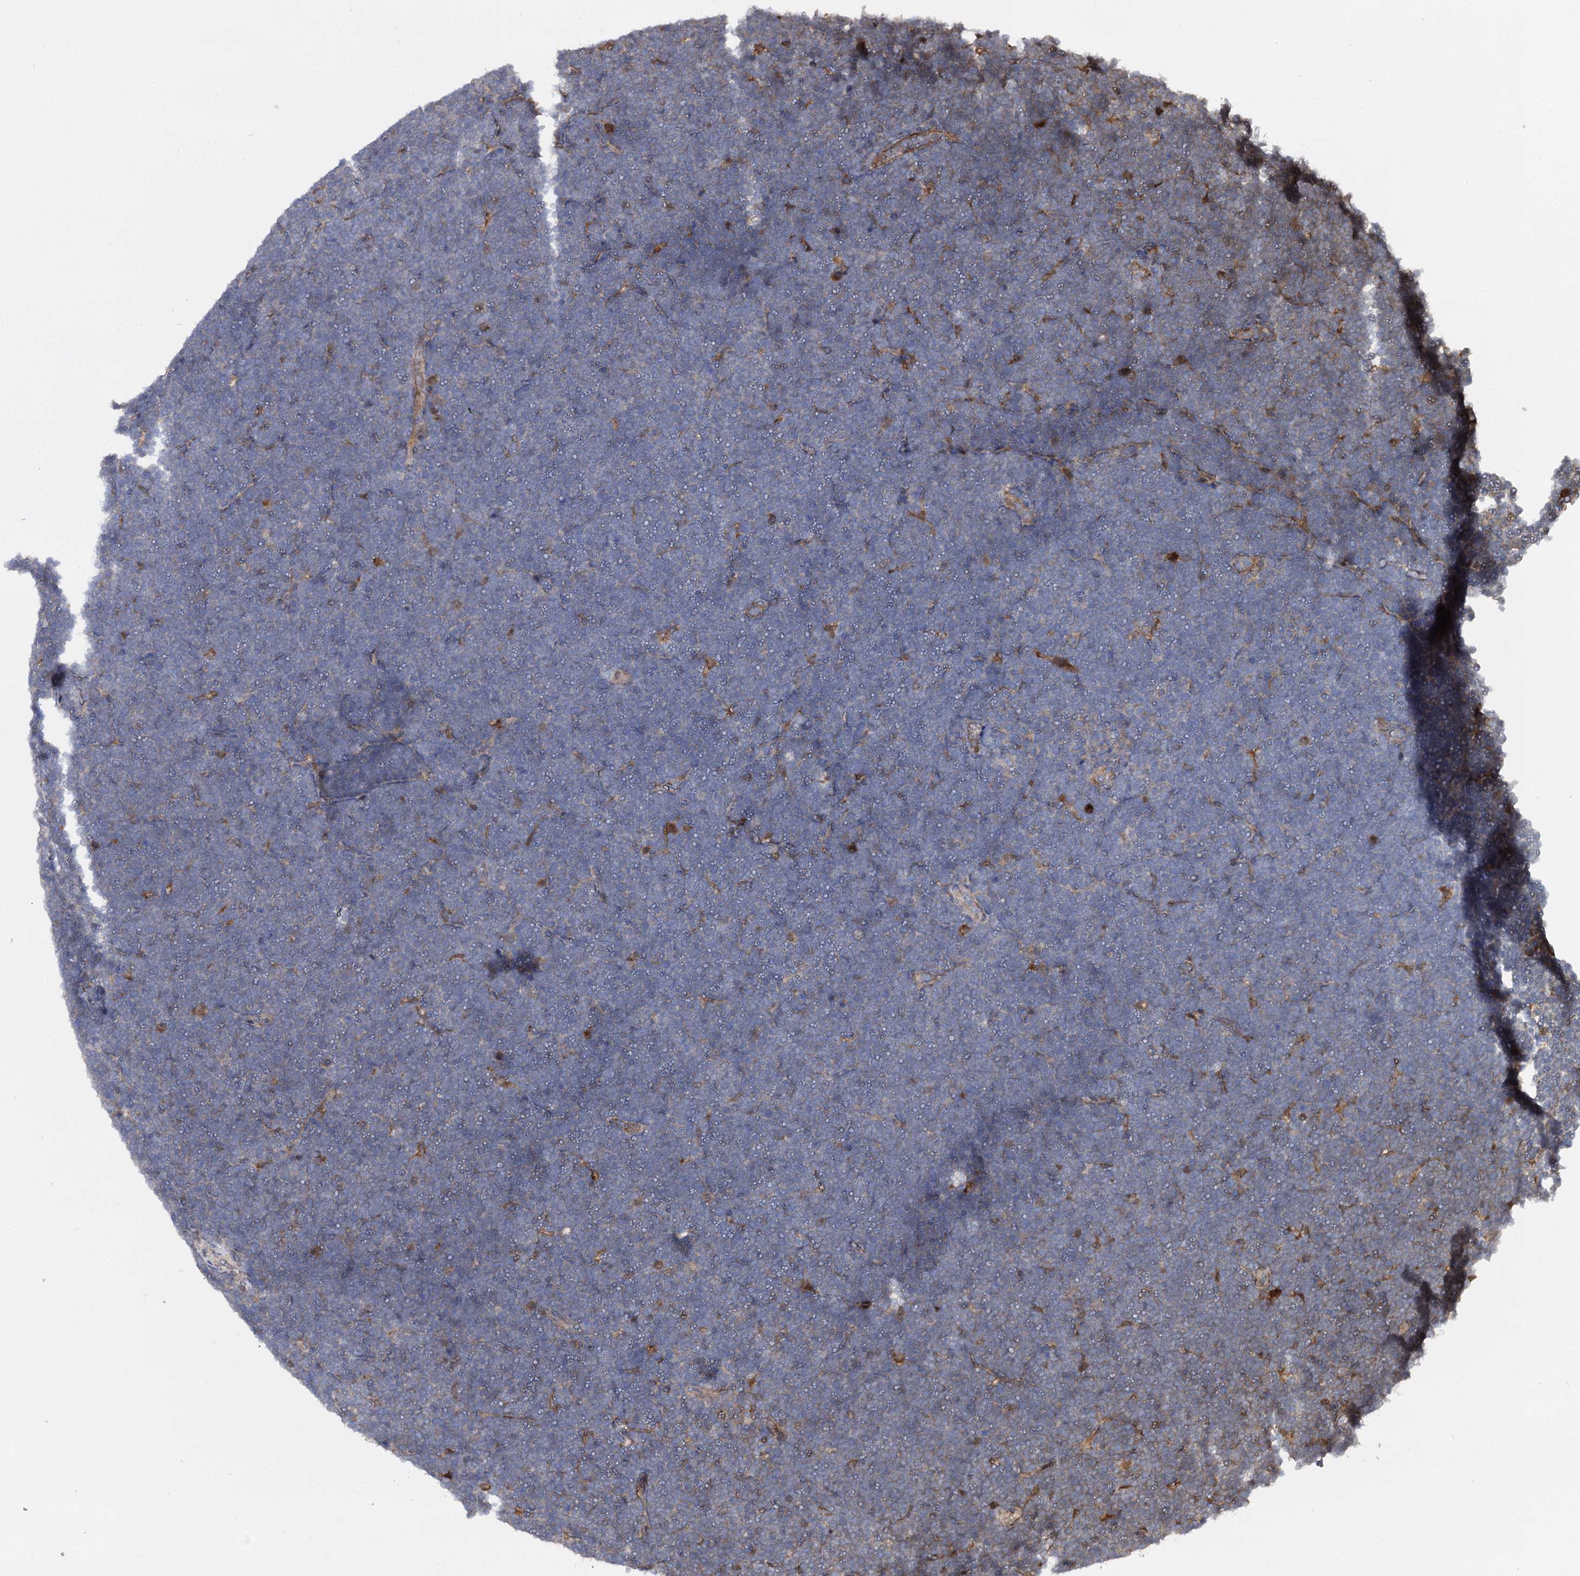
{"staining": {"intensity": "negative", "quantity": "none", "location": "none"}, "tissue": "lymphoma", "cell_type": "Tumor cells", "image_type": "cancer", "snomed": [{"axis": "morphology", "description": "Malignant lymphoma, non-Hodgkin's type, High grade"}, {"axis": "topography", "description": "Lymph node"}], "caption": "Lymphoma was stained to show a protein in brown. There is no significant positivity in tumor cells. The staining was performed using DAB to visualize the protein expression in brown, while the nuclei were stained in blue with hematoxylin (Magnification: 20x).", "gene": "SELENOP", "patient": {"sex": "male", "age": 13}}